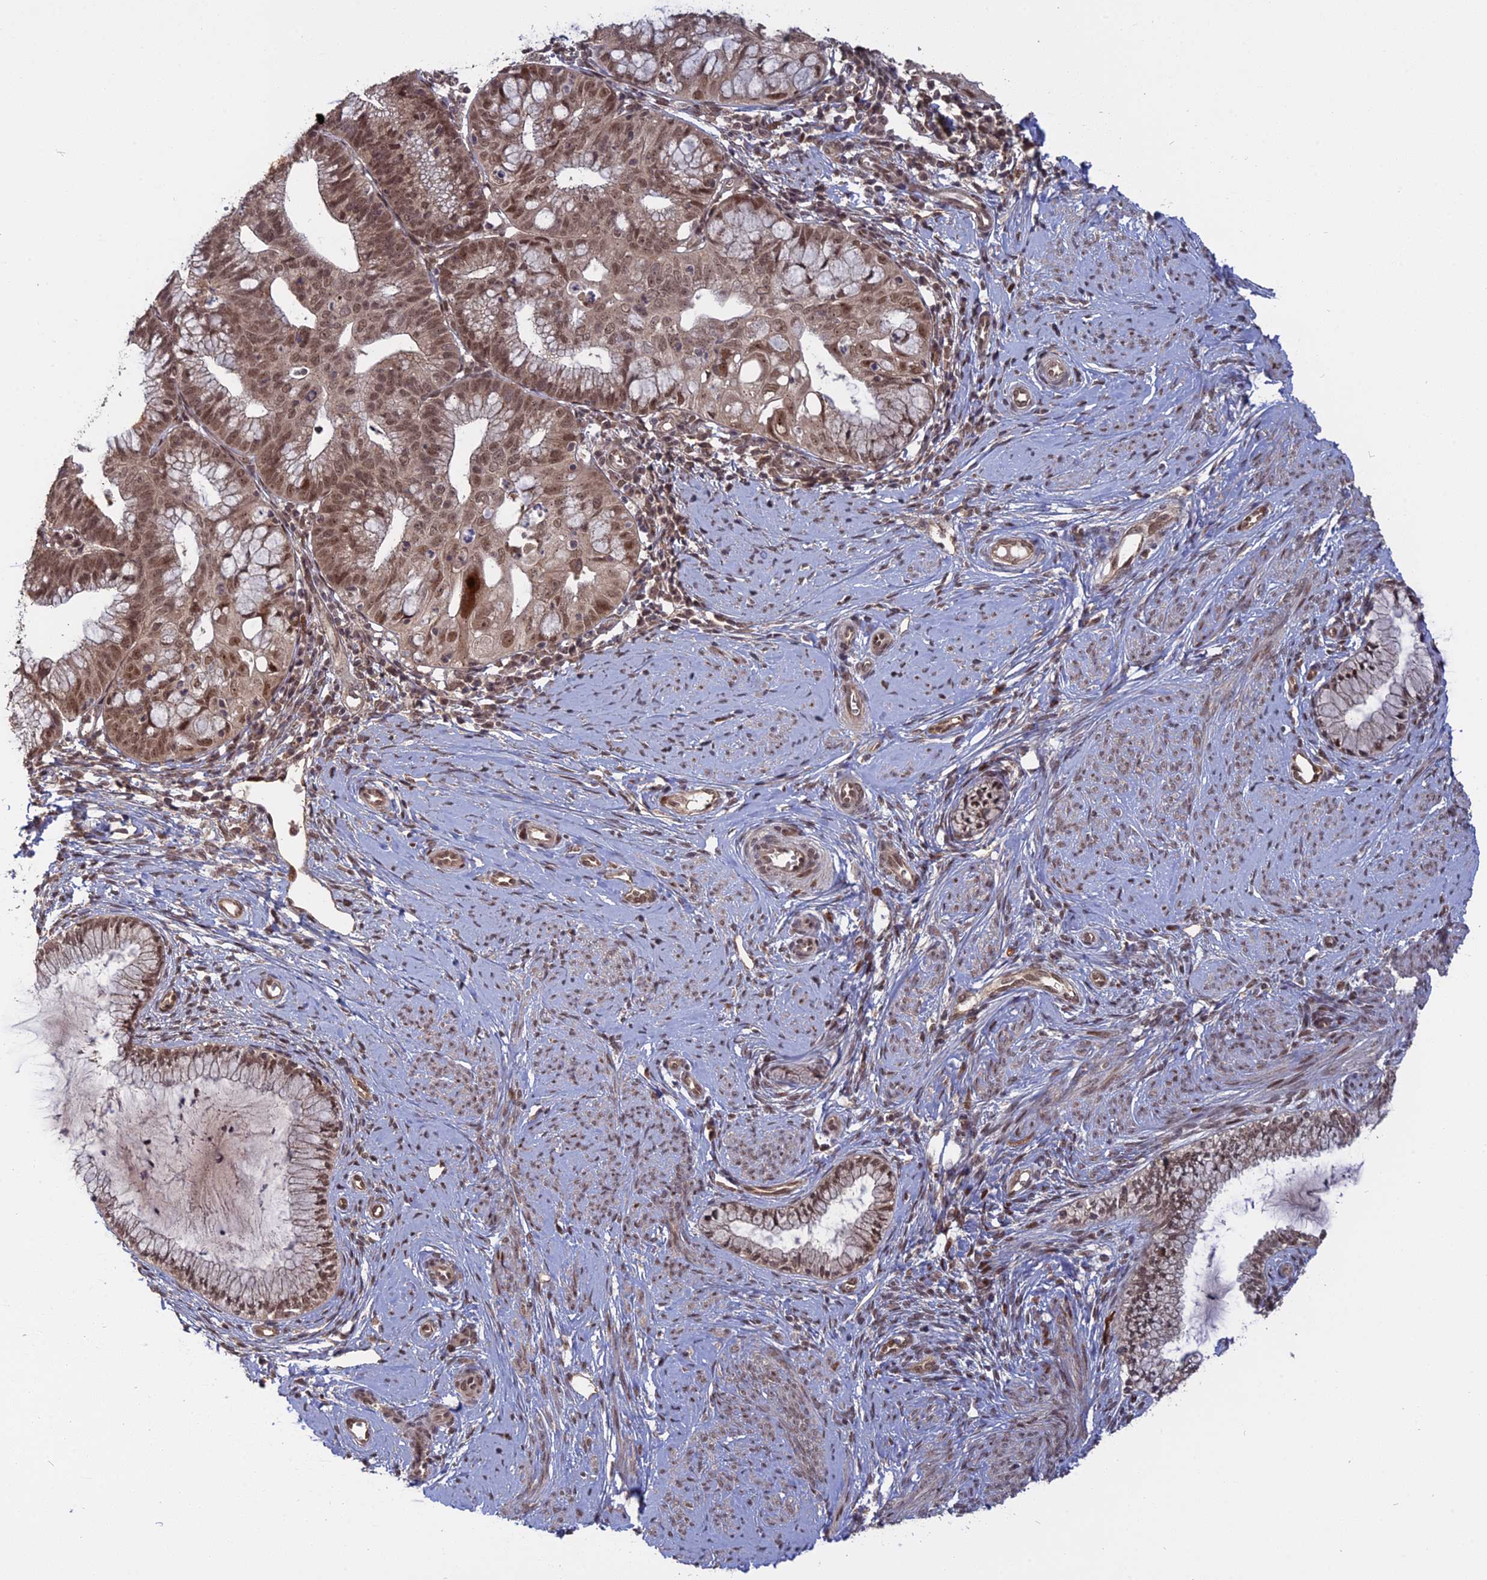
{"staining": {"intensity": "moderate", "quantity": ">75%", "location": "nuclear"}, "tissue": "cervical cancer", "cell_type": "Tumor cells", "image_type": "cancer", "snomed": [{"axis": "morphology", "description": "Adenocarcinoma, NOS"}, {"axis": "topography", "description": "Cervix"}], "caption": "IHC of human cervical adenocarcinoma displays medium levels of moderate nuclear staining in about >75% of tumor cells.", "gene": "PKIG", "patient": {"sex": "female", "age": 36}}